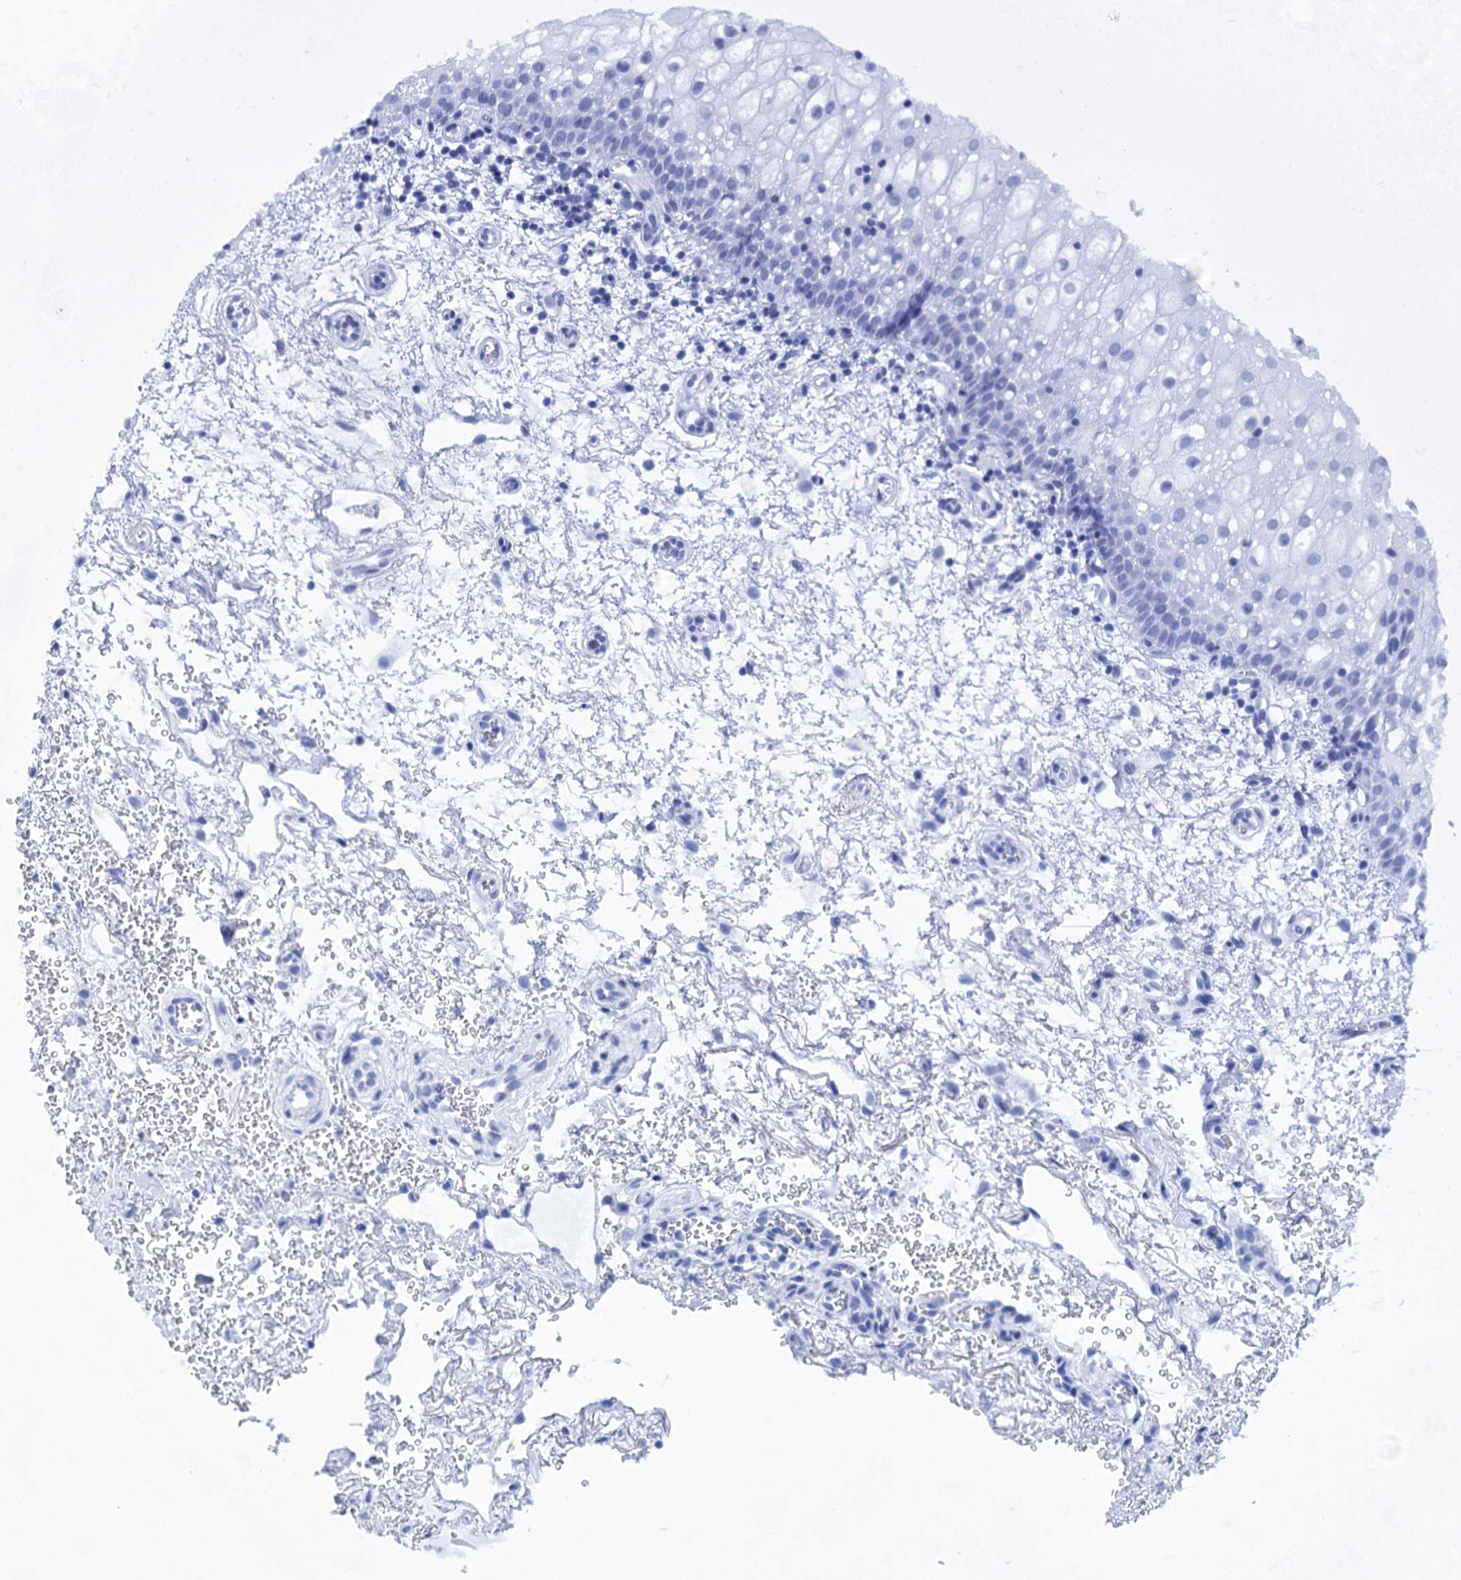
{"staining": {"intensity": "negative", "quantity": "none", "location": "none"}, "tissue": "oral mucosa", "cell_type": "Squamous epithelial cells", "image_type": "normal", "snomed": [{"axis": "morphology", "description": "Normal tissue, NOS"}, {"axis": "morphology", "description": "Squamous cell carcinoma, NOS"}, {"axis": "topography", "description": "Oral tissue"}, {"axis": "topography", "description": "Head-Neck"}], "caption": "Squamous epithelial cells are negative for brown protein staining in benign oral mucosa. The staining is performed using DAB brown chromogen with nuclei counter-stained in using hematoxylin.", "gene": "MON2", "patient": {"sex": "male", "age": 68}}